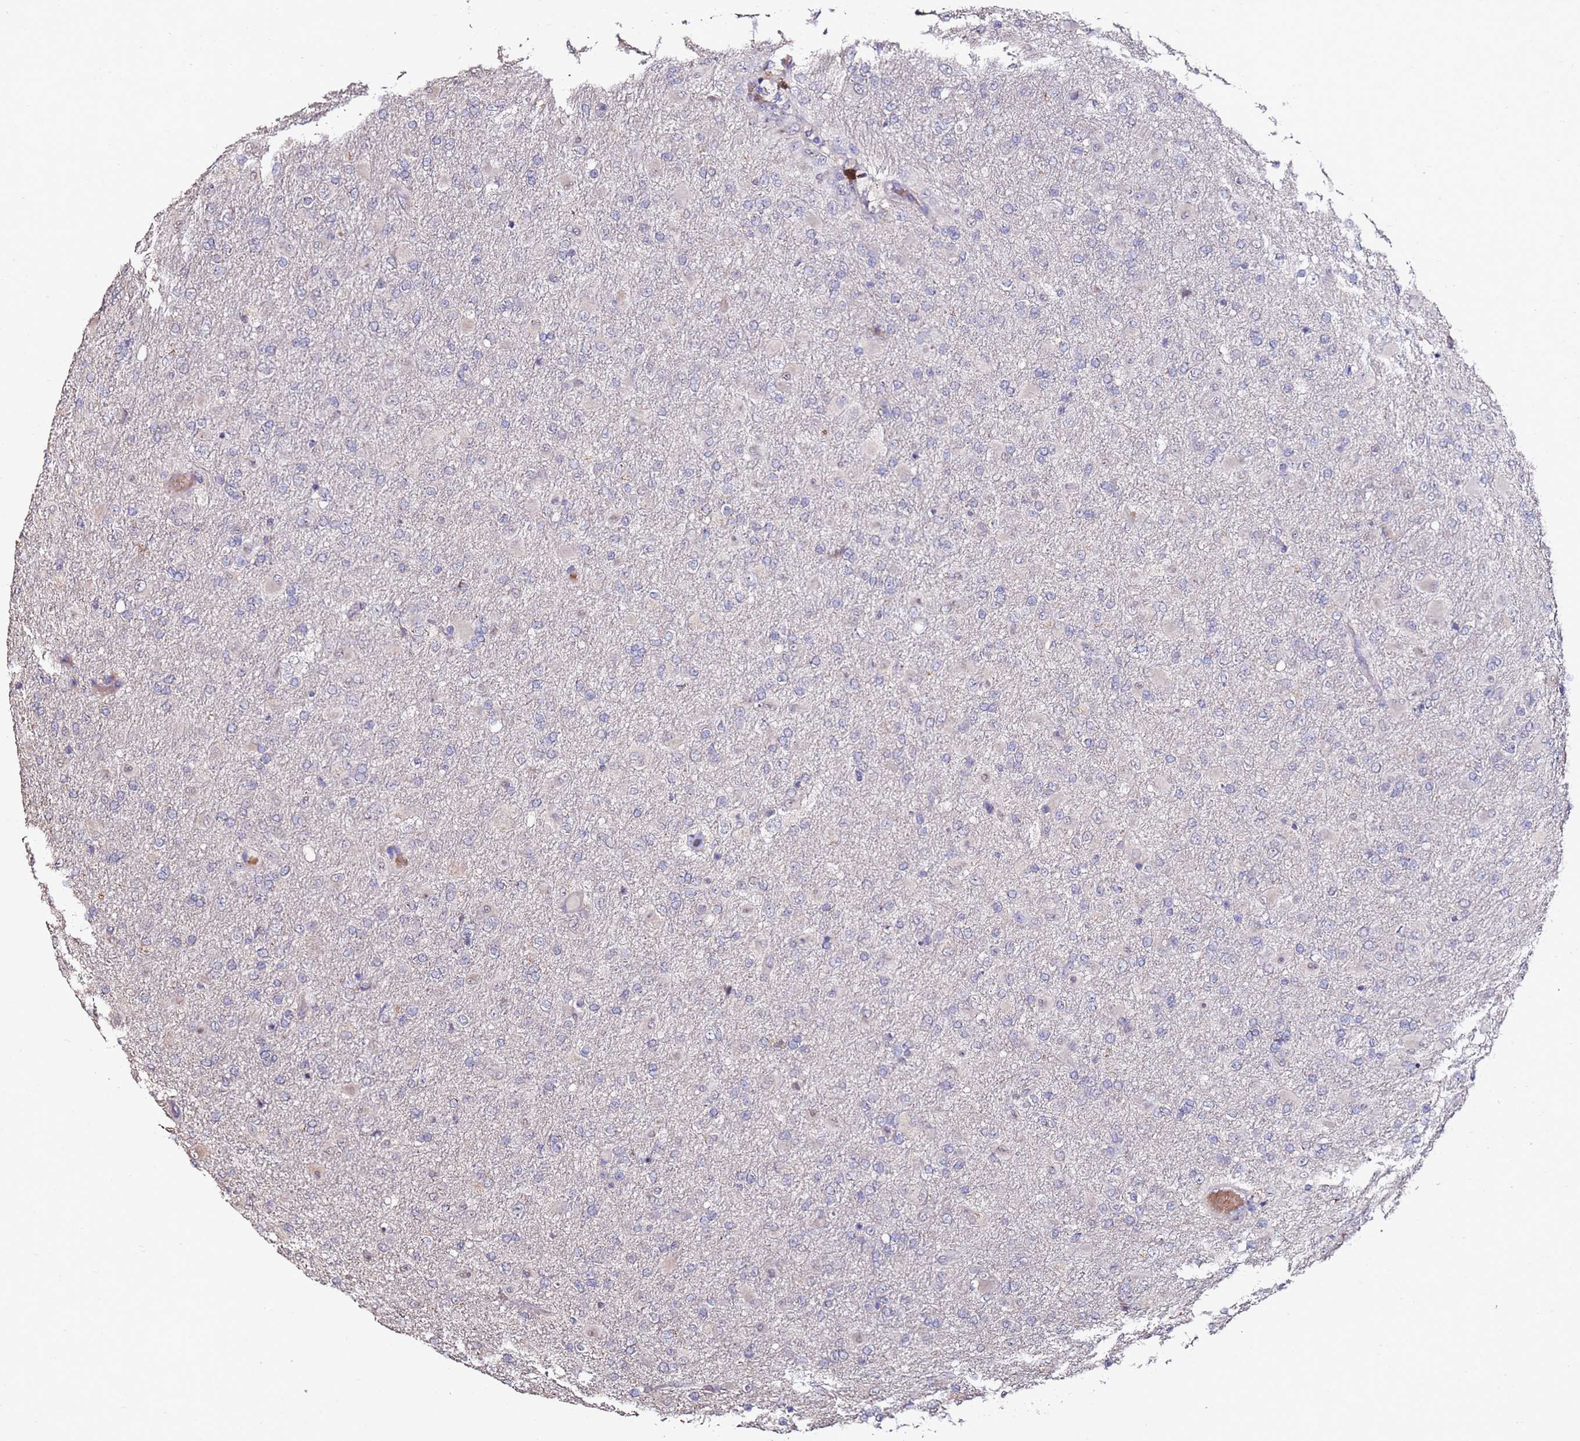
{"staining": {"intensity": "negative", "quantity": "none", "location": "none"}, "tissue": "glioma", "cell_type": "Tumor cells", "image_type": "cancer", "snomed": [{"axis": "morphology", "description": "Glioma, malignant, Low grade"}, {"axis": "topography", "description": "Brain"}], "caption": "A micrograph of human glioma is negative for staining in tumor cells.", "gene": "C3orf80", "patient": {"sex": "male", "age": 65}}